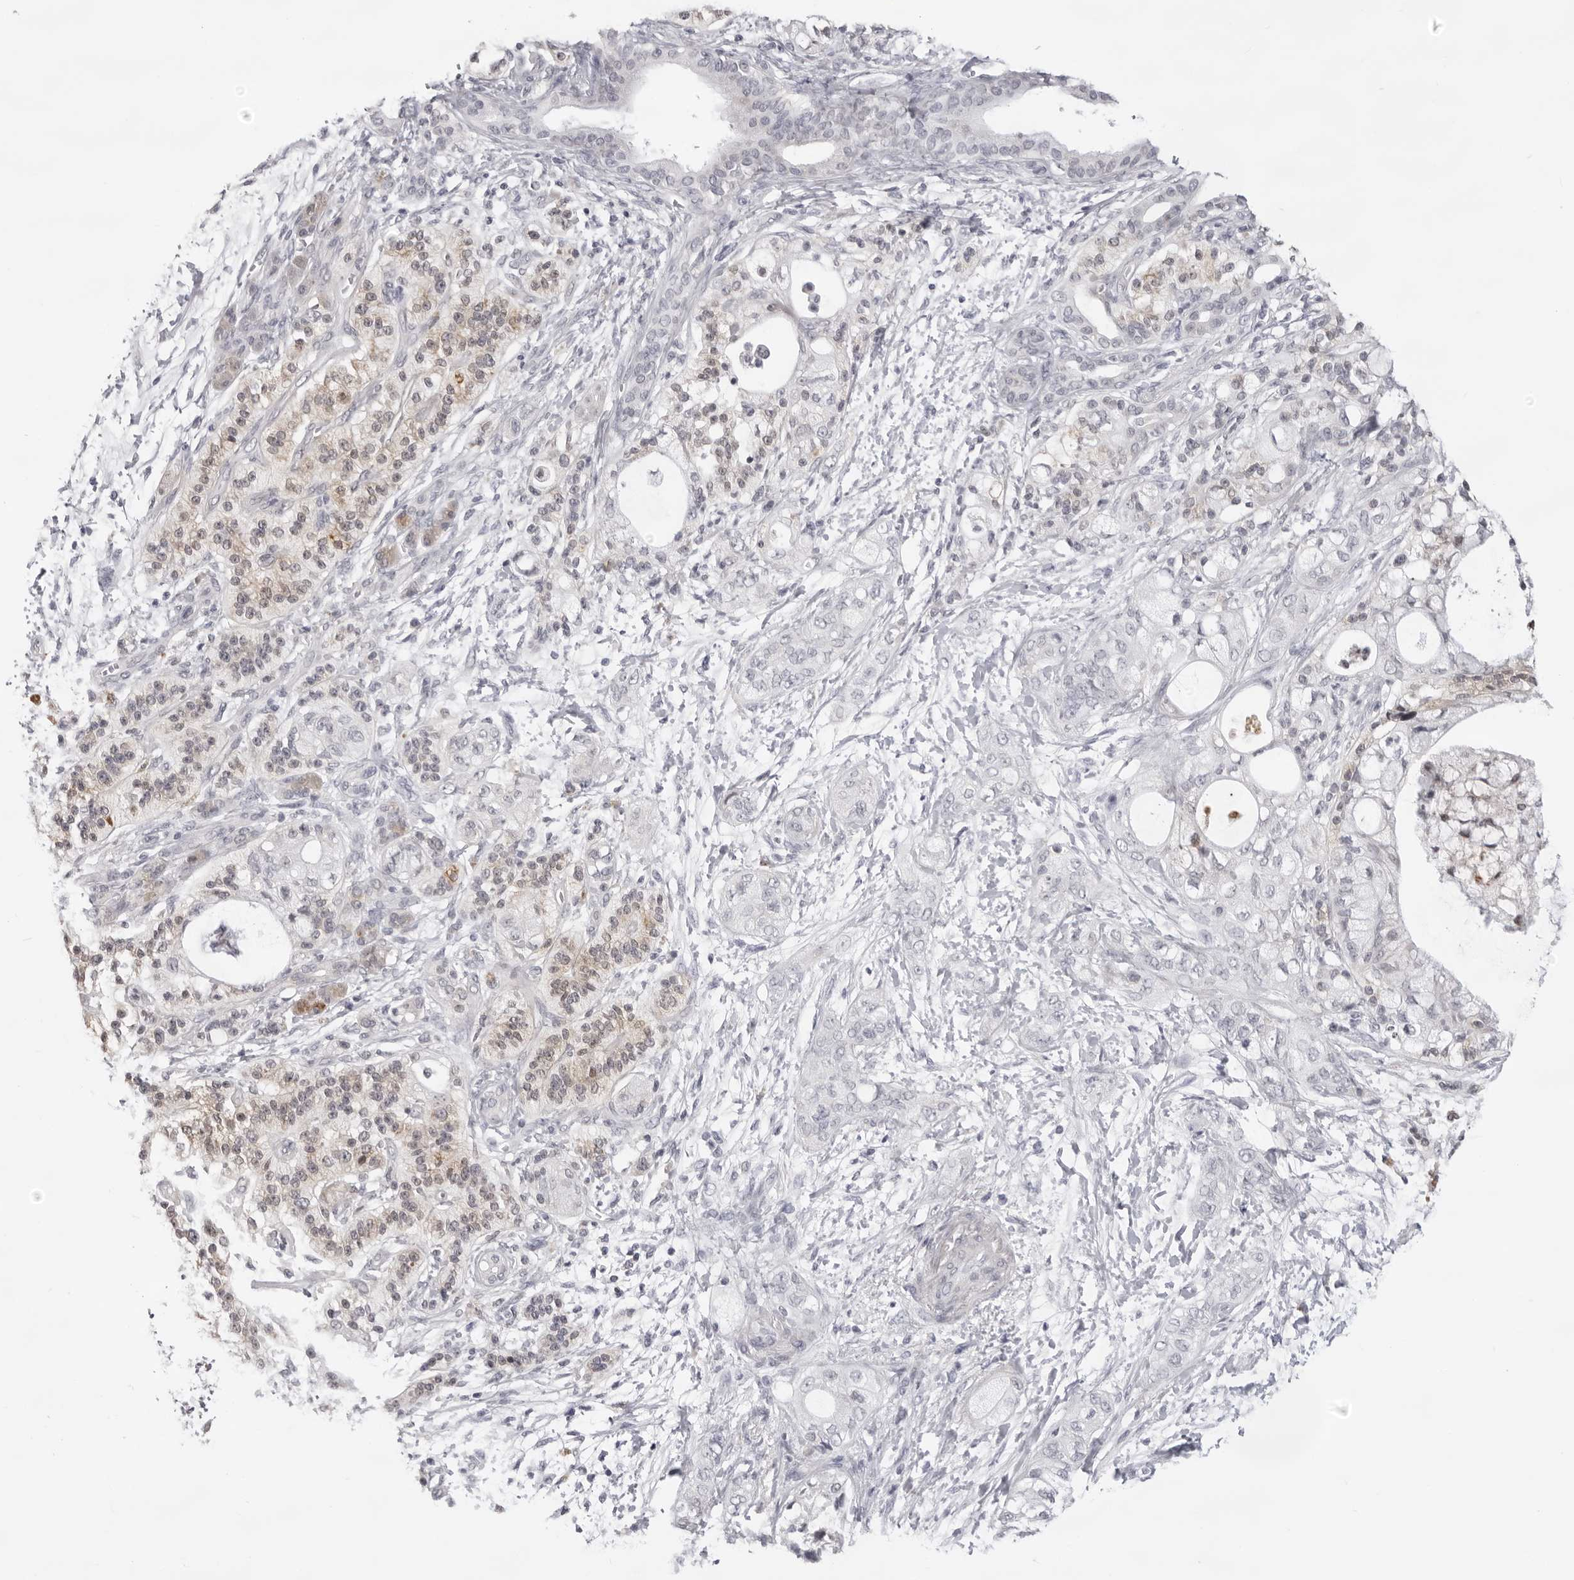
{"staining": {"intensity": "negative", "quantity": "none", "location": "none"}, "tissue": "pancreatic cancer", "cell_type": "Tumor cells", "image_type": "cancer", "snomed": [{"axis": "morphology", "description": "Adenocarcinoma, NOS"}, {"axis": "topography", "description": "Pancreas"}], "caption": "Immunohistochemistry (IHC) micrograph of neoplastic tissue: pancreatic adenocarcinoma stained with DAB demonstrates no significant protein staining in tumor cells.", "gene": "ACP6", "patient": {"sex": "male", "age": 70}}